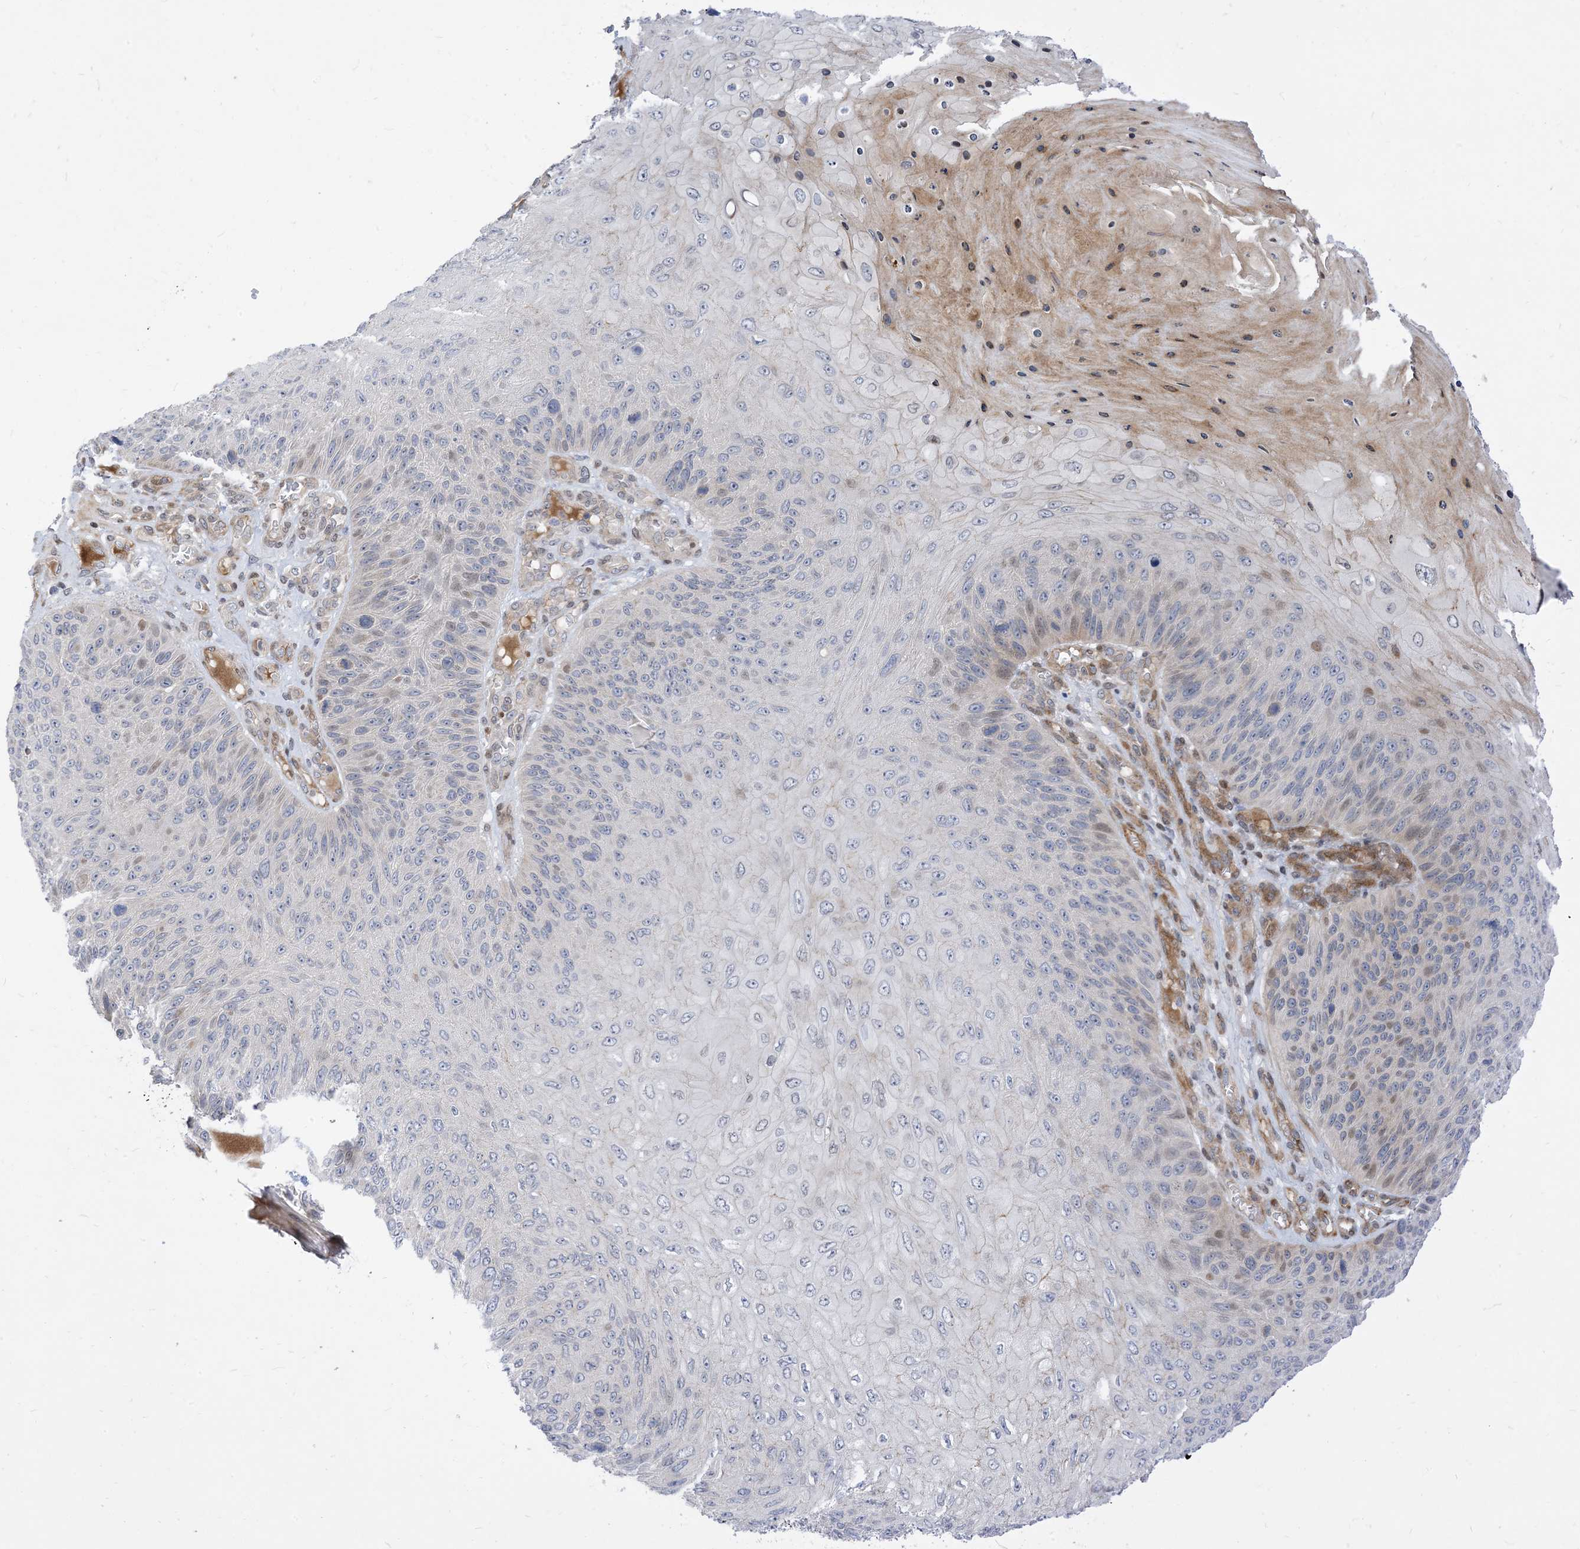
{"staining": {"intensity": "negative", "quantity": "none", "location": "none"}, "tissue": "skin cancer", "cell_type": "Tumor cells", "image_type": "cancer", "snomed": [{"axis": "morphology", "description": "Squamous cell carcinoma, NOS"}, {"axis": "topography", "description": "Skin"}], "caption": "A high-resolution photomicrograph shows IHC staining of skin cancer (squamous cell carcinoma), which shows no significant positivity in tumor cells.", "gene": "TYSND1", "patient": {"sex": "female", "age": 88}}